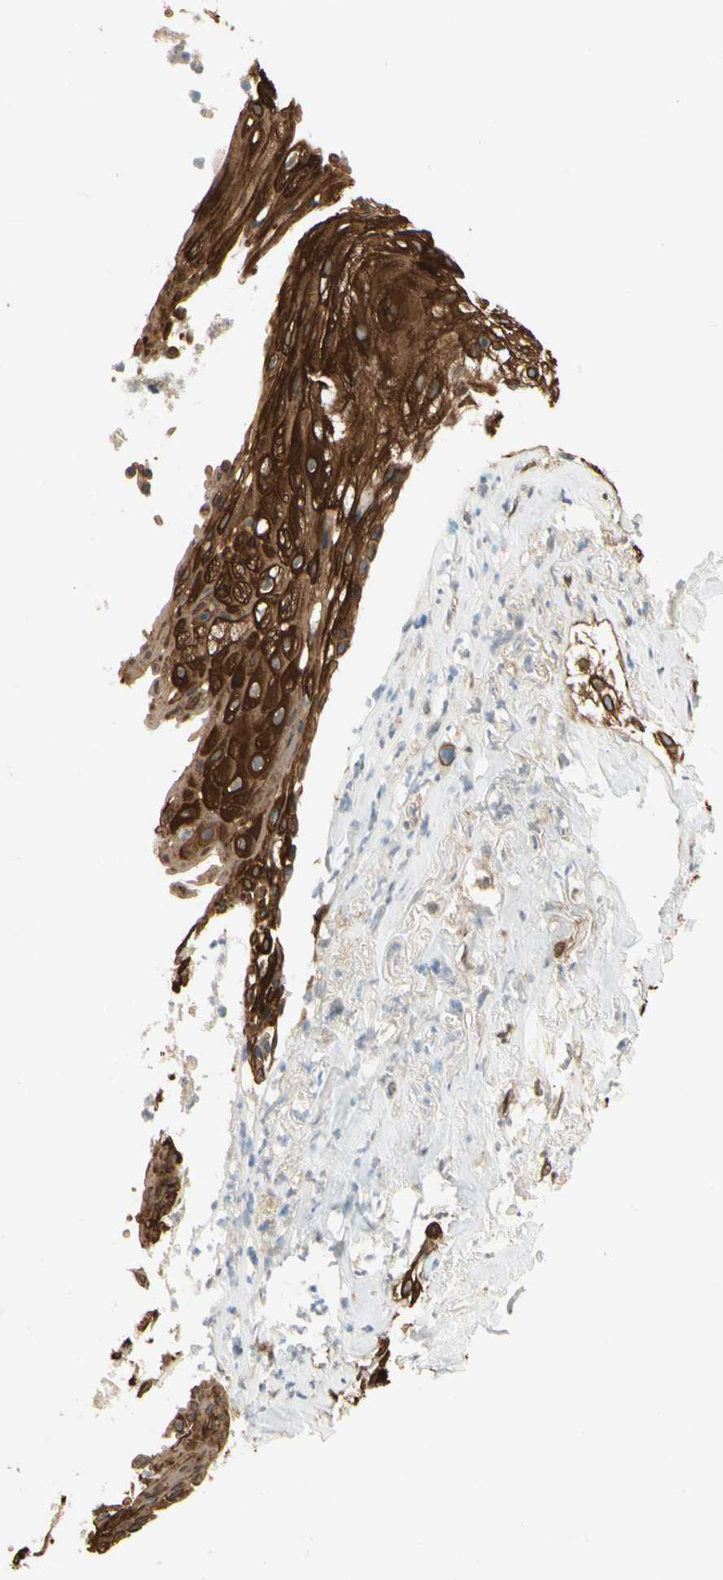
{"staining": {"intensity": "strong", "quantity": ">75%", "location": "cytoplasmic/membranous"}, "tissue": "skin cancer", "cell_type": "Tumor cells", "image_type": "cancer", "snomed": [{"axis": "morphology", "description": "Squamous cell carcinoma, NOS"}, {"axis": "topography", "description": "Skin"}], "caption": "Strong cytoplasmic/membranous expression for a protein is present in about >75% of tumor cells of skin squamous cell carcinoma using immunohistochemistry.", "gene": "MANSC1", "patient": {"sex": "male", "age": 65}}